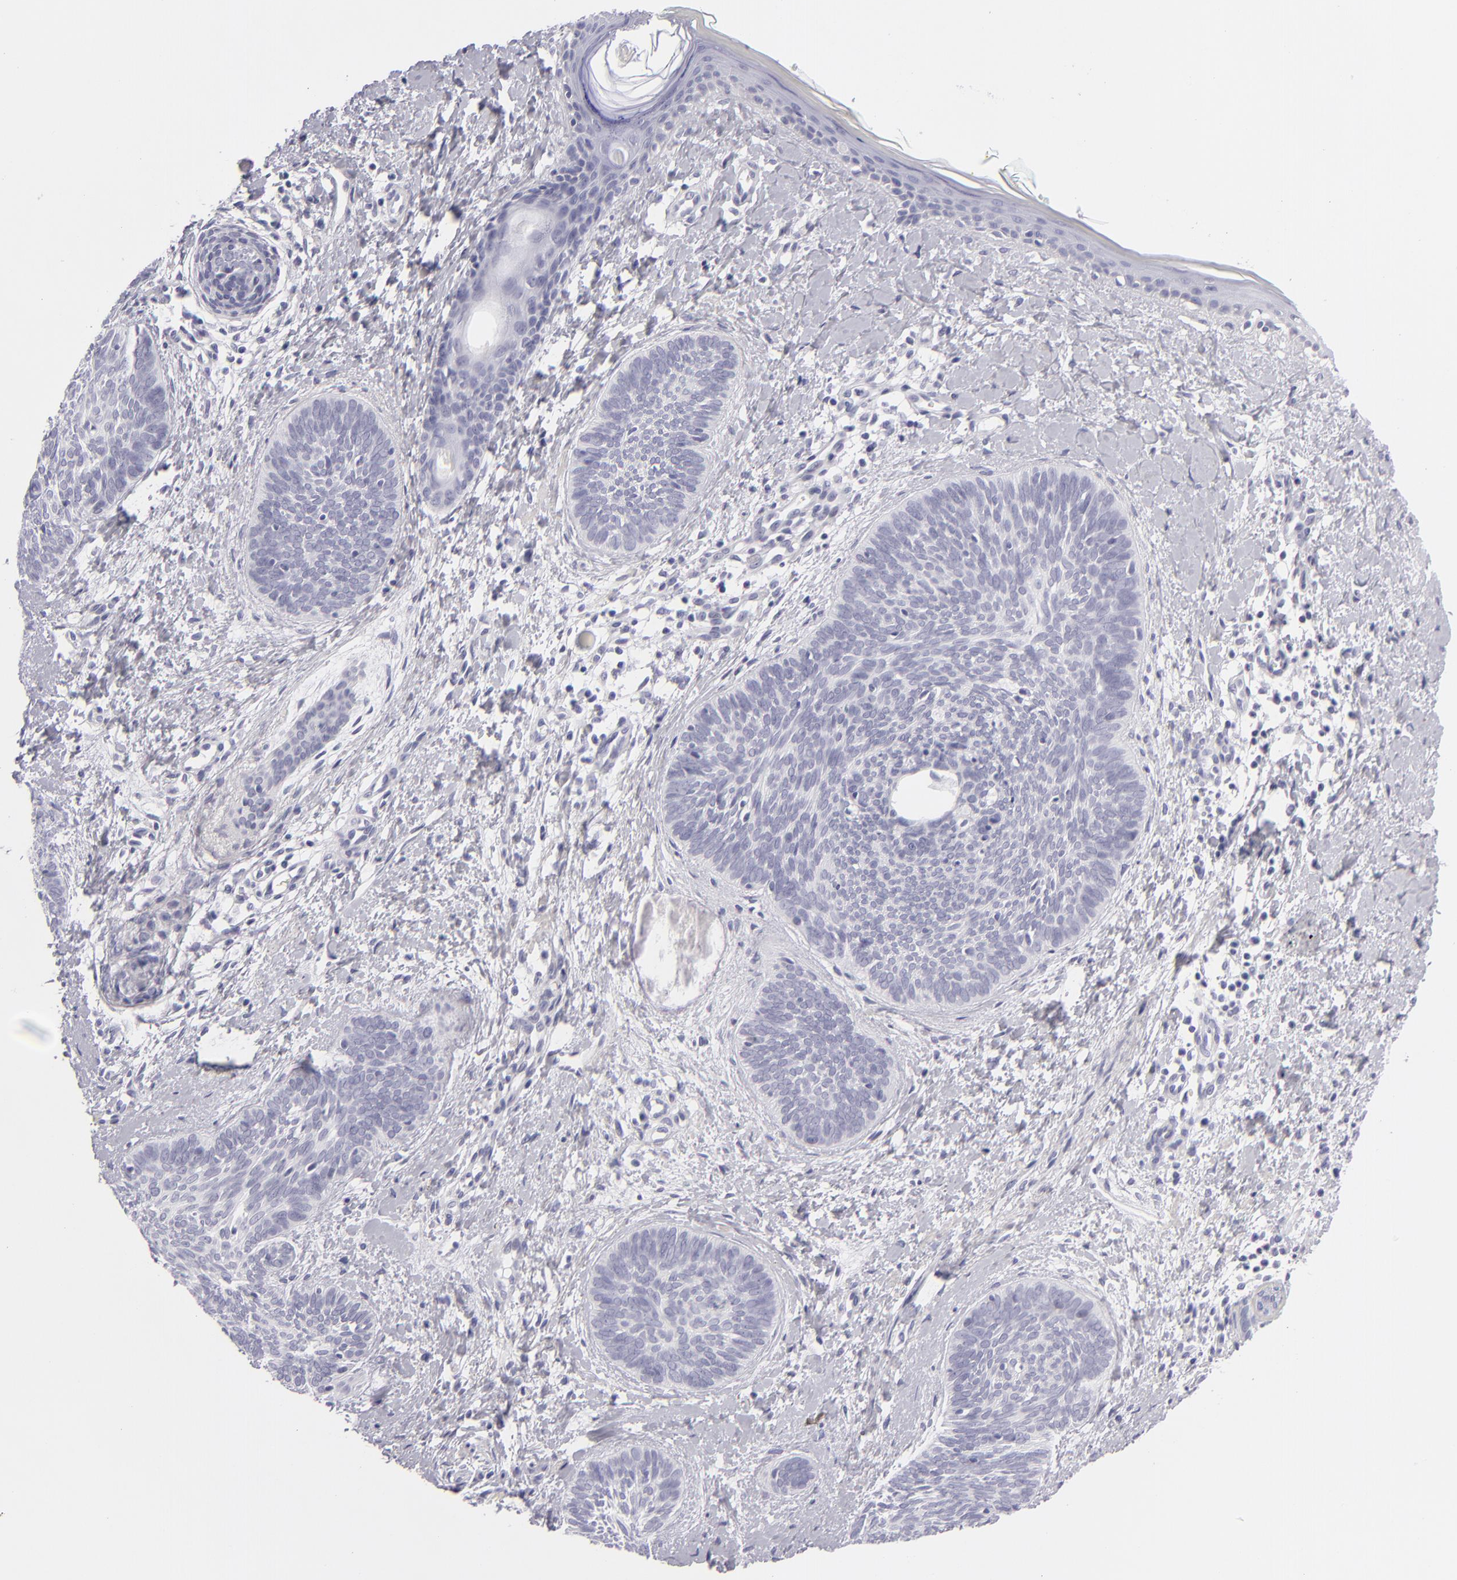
{"staining": {"intensity": "negative", "quantity": "none", "location": "none"}, "tissue": "skin cancer", "cell_type": "Tumor cells", "image_type": "cancer", "snomed": [{"axis": "morphology", "description": "Basal cell carcinoma"}, {"axis": "topography", "description": "Skin"}], "caption": "A photomicrograph of basal cell carcinoma (skin) stained for a protein shows no brown staining in tumor cells.", "gene": "VIL1", "patient": {"sex": "female", "age": 81}}